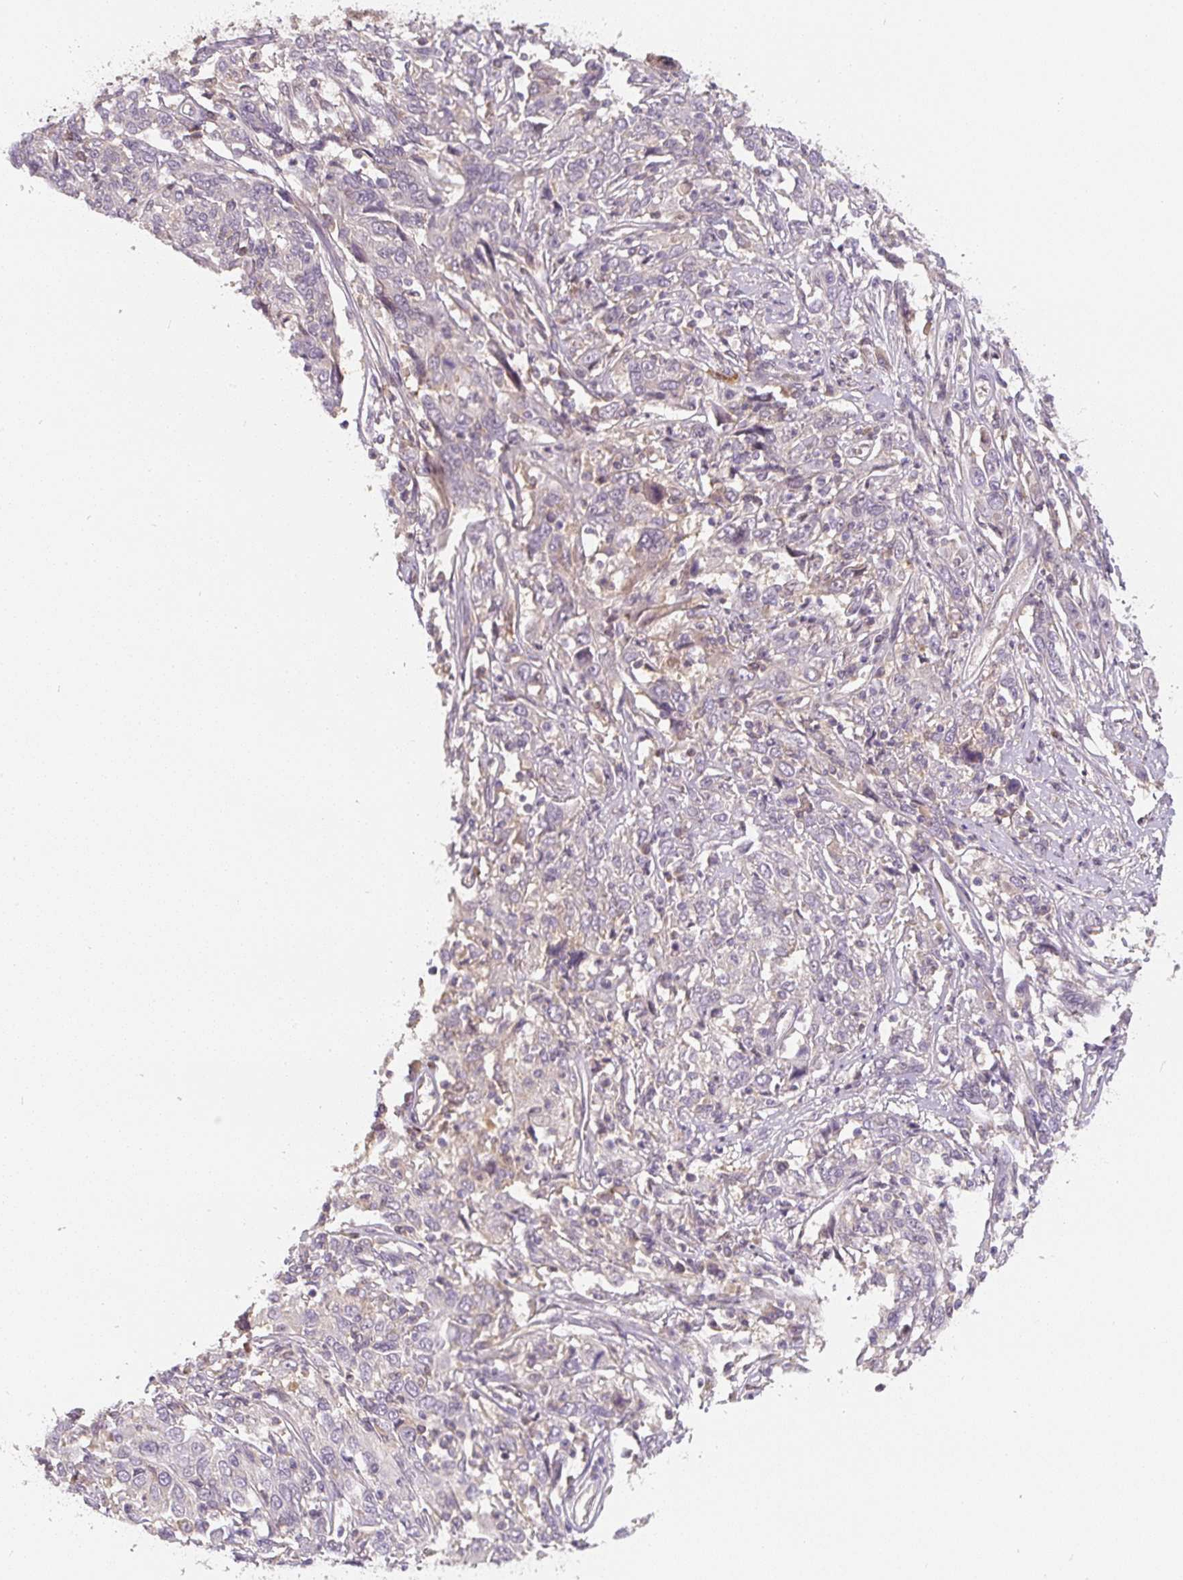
{"staining": {"intensity": "negative", "quantity": "none", "location": "none"}, "tissue": "cervical cancer", "cell_type": "Tumor cells", "image_type": "cancer", "snomed": [{"axis": "morphology", "description": "Squamous cell carcinoma, NOS"}, {"axis": "topography", "description": "Cervix"}], "caption": "Cervical cancer stained for a protein using IHC displays no positivity tumor cells.", "gene": "PWWP3B", "patient": {"sex": "female", "age": 46}}